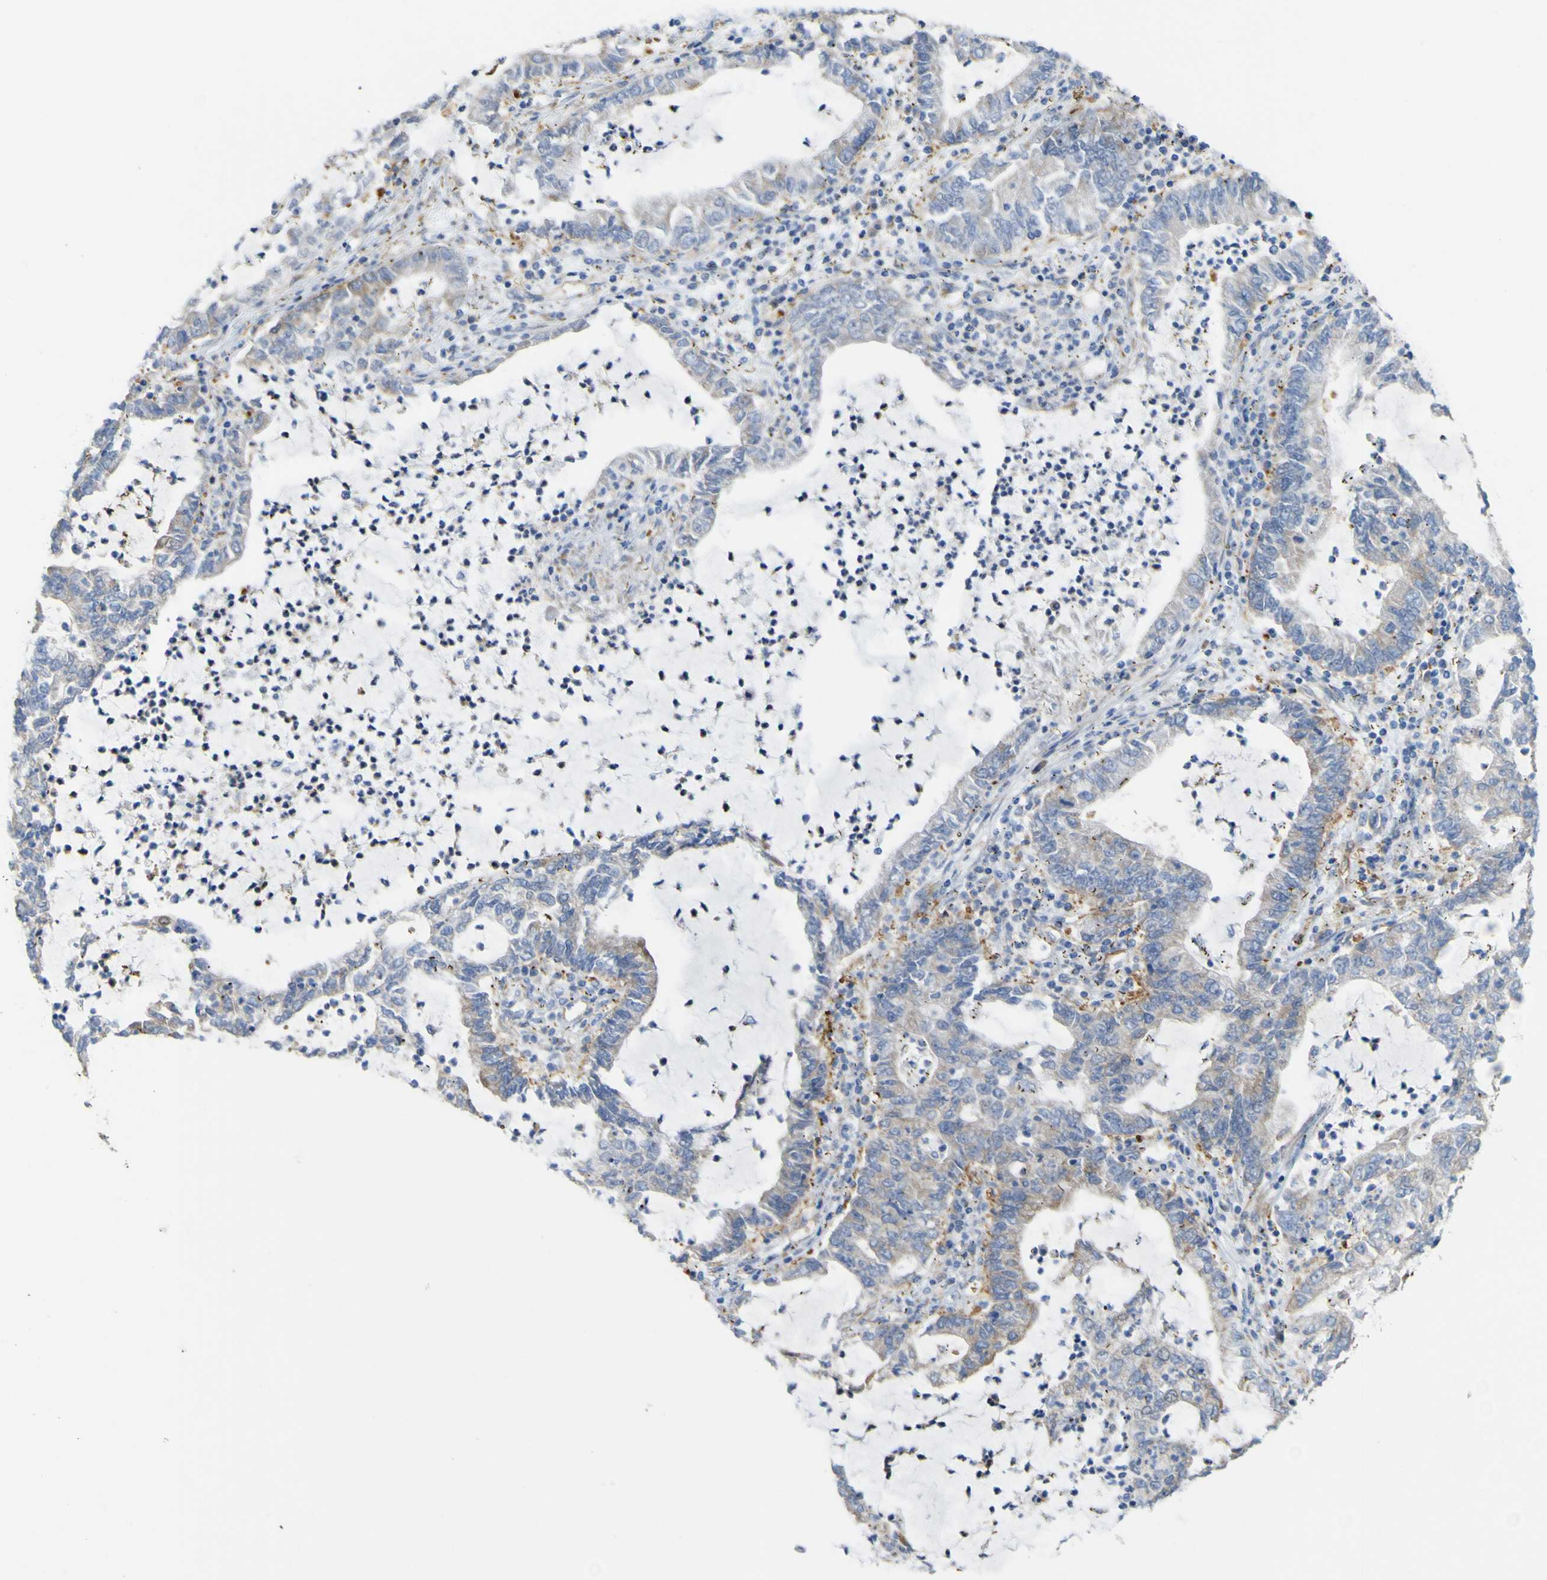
{"staining": {"intensity": "moderate", "quantity": "25%-75%", "location": "cytoplasmic/membranous"}, "tissue": "lung cancer", "cell_type": "Tumor cells", "image_type": "cancer", "snomed": [{"axis": "morphology", "description": "Adenocarcinoma, NOS"}, {"axis": "topography", "description": "Lung"}], "caption": "About 25%-75% of tumor cells in human lung adenocarcinoma show moderate cytoplasmic/membranous protein staining as visualized by brown immunohistochemical staining.", "gene": "JPH1", "patient": {"sex": "female", "age": 51}}